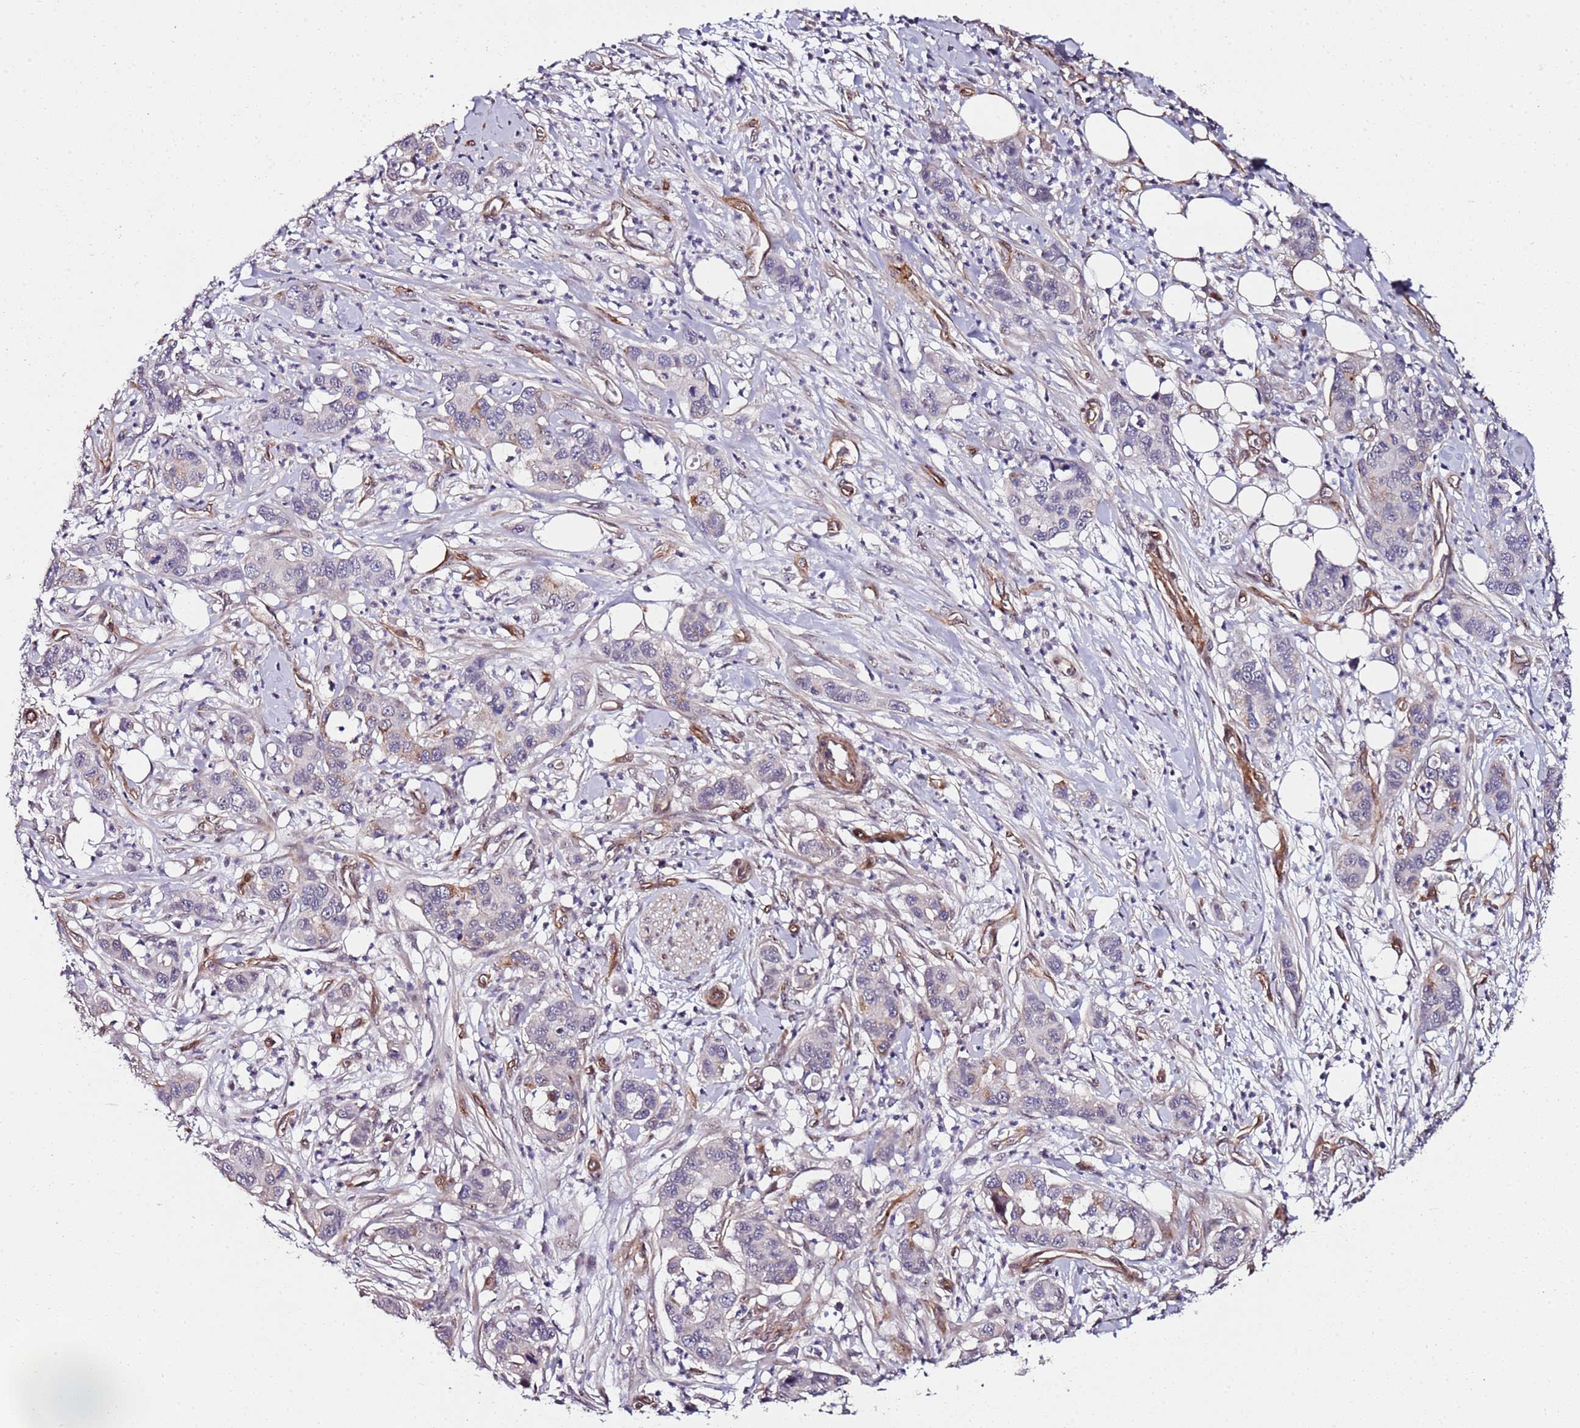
{"staining": {"intensity": "negative", "quantity": "none", "location": "none"}, "tissue": "pancreatic cancer", "cell_type": "Tumor cells", "image_type": "cancer", "snomed": [{"axis": "morphology", "description": "Adenocarcinoma, NOS"}, {"axis": "topography", "description": "Pancreas"}], "caption": "The IHC image has no significant staining in tumor cells of pancreatic cancer (adenocarcinoma) tissue. The staining was performed using DAB to visualize the protein expression in brown, while the nuclei were stained in blue with hematoxylin (Magnification: 20x).", "gene": "DUSP28", "patient": {"sex": "male", "age": 73}}